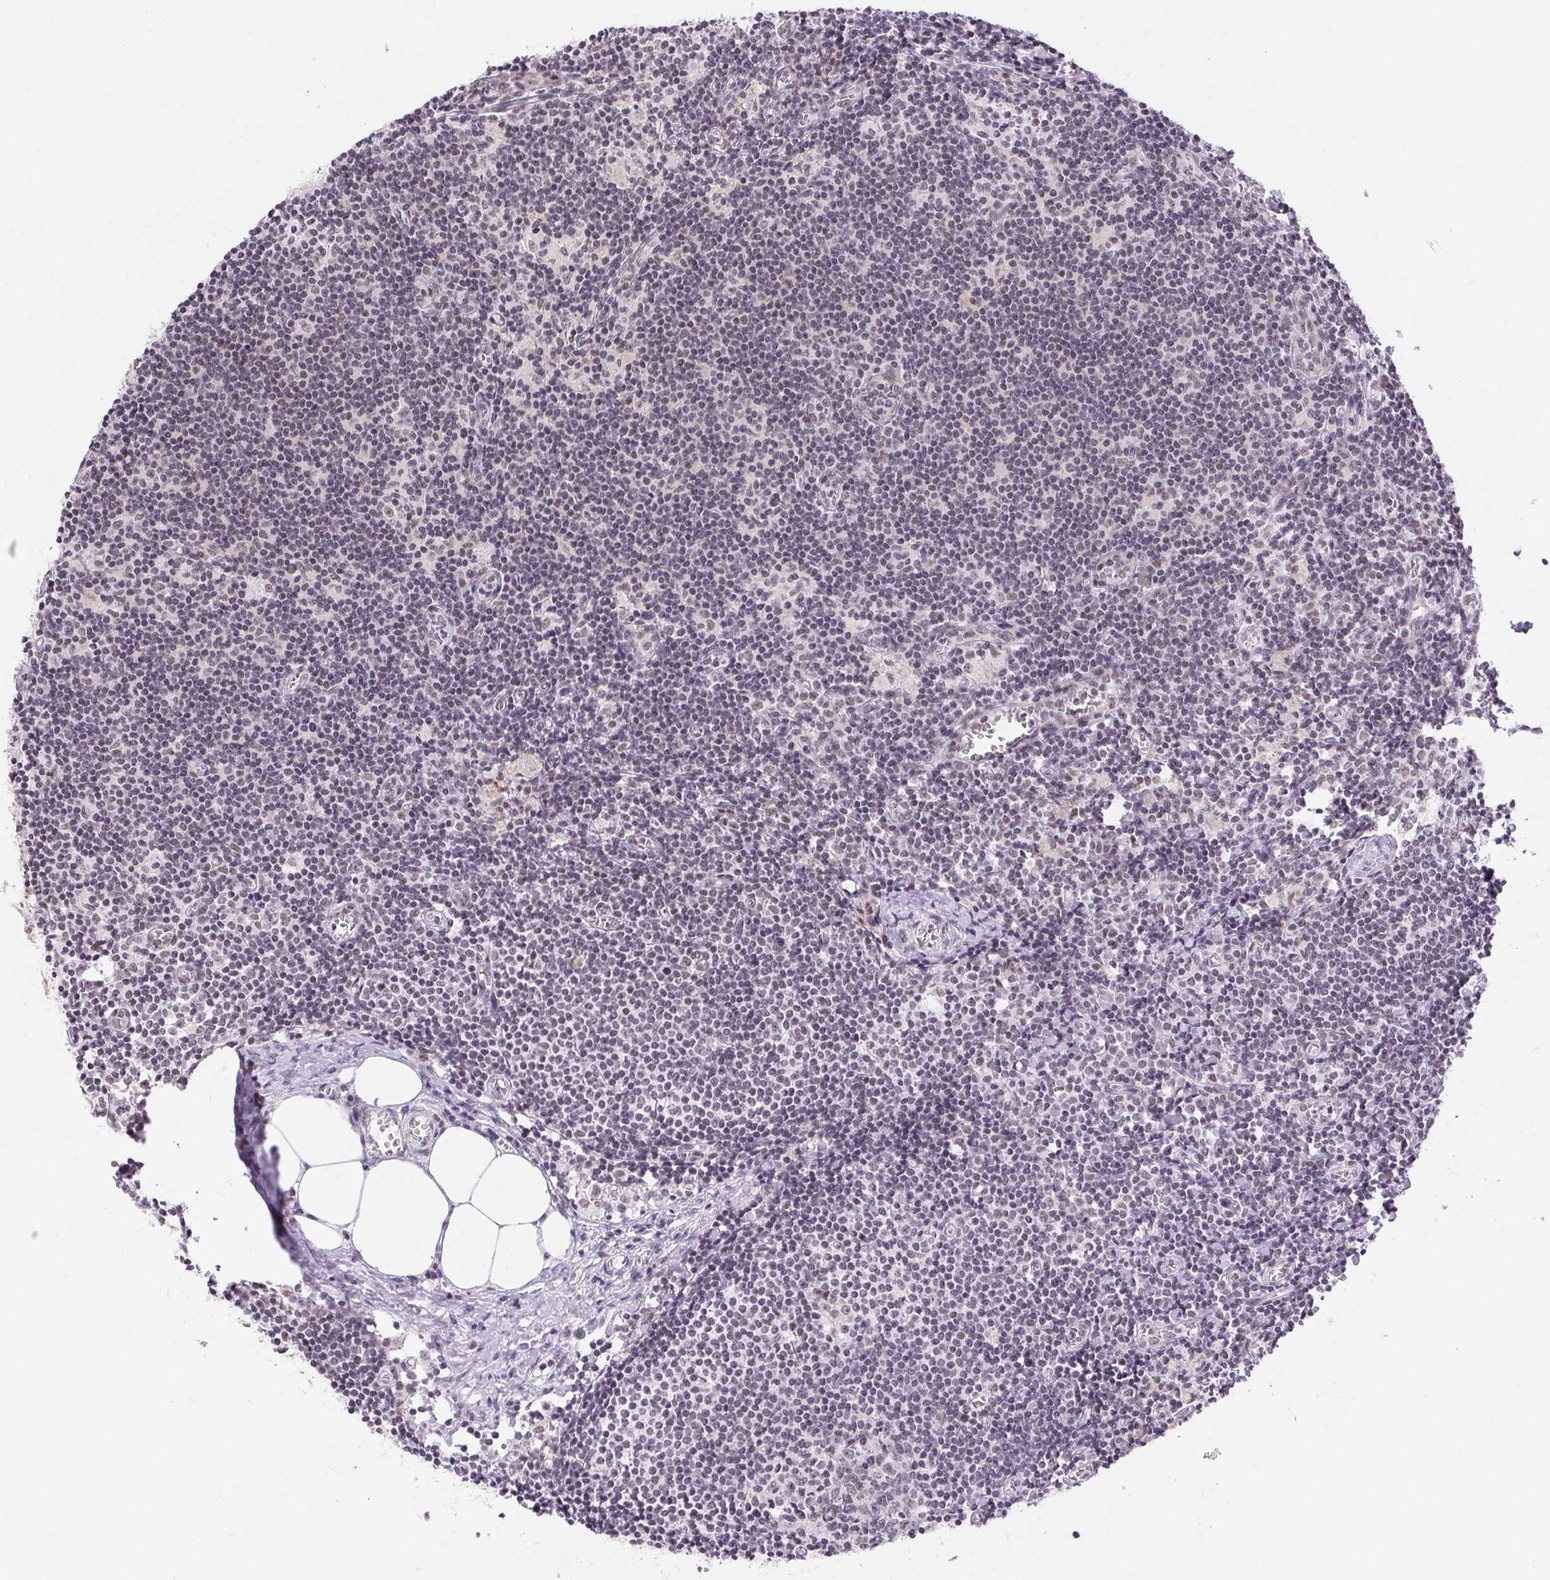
{"staining": {"intensity": "weak", "quantity": "<25%", "location": "nuclear"}, "tissue": "lymph node", "cell_type": "Non-germinal center cells", "image_type": "normal", "snomed": [{"axis": "morphology", "description": "Normal tissue, NOS"}, {"axis": "topography", "description": "Lymph node"}], "caption": "The micrograph displays no significant positivity in non-germinal center cells of lymph node. (IHC, brightfield microscopy, high magnification).", "gene": "DDX17", "patient": {"sex": "female", "age": 52}}